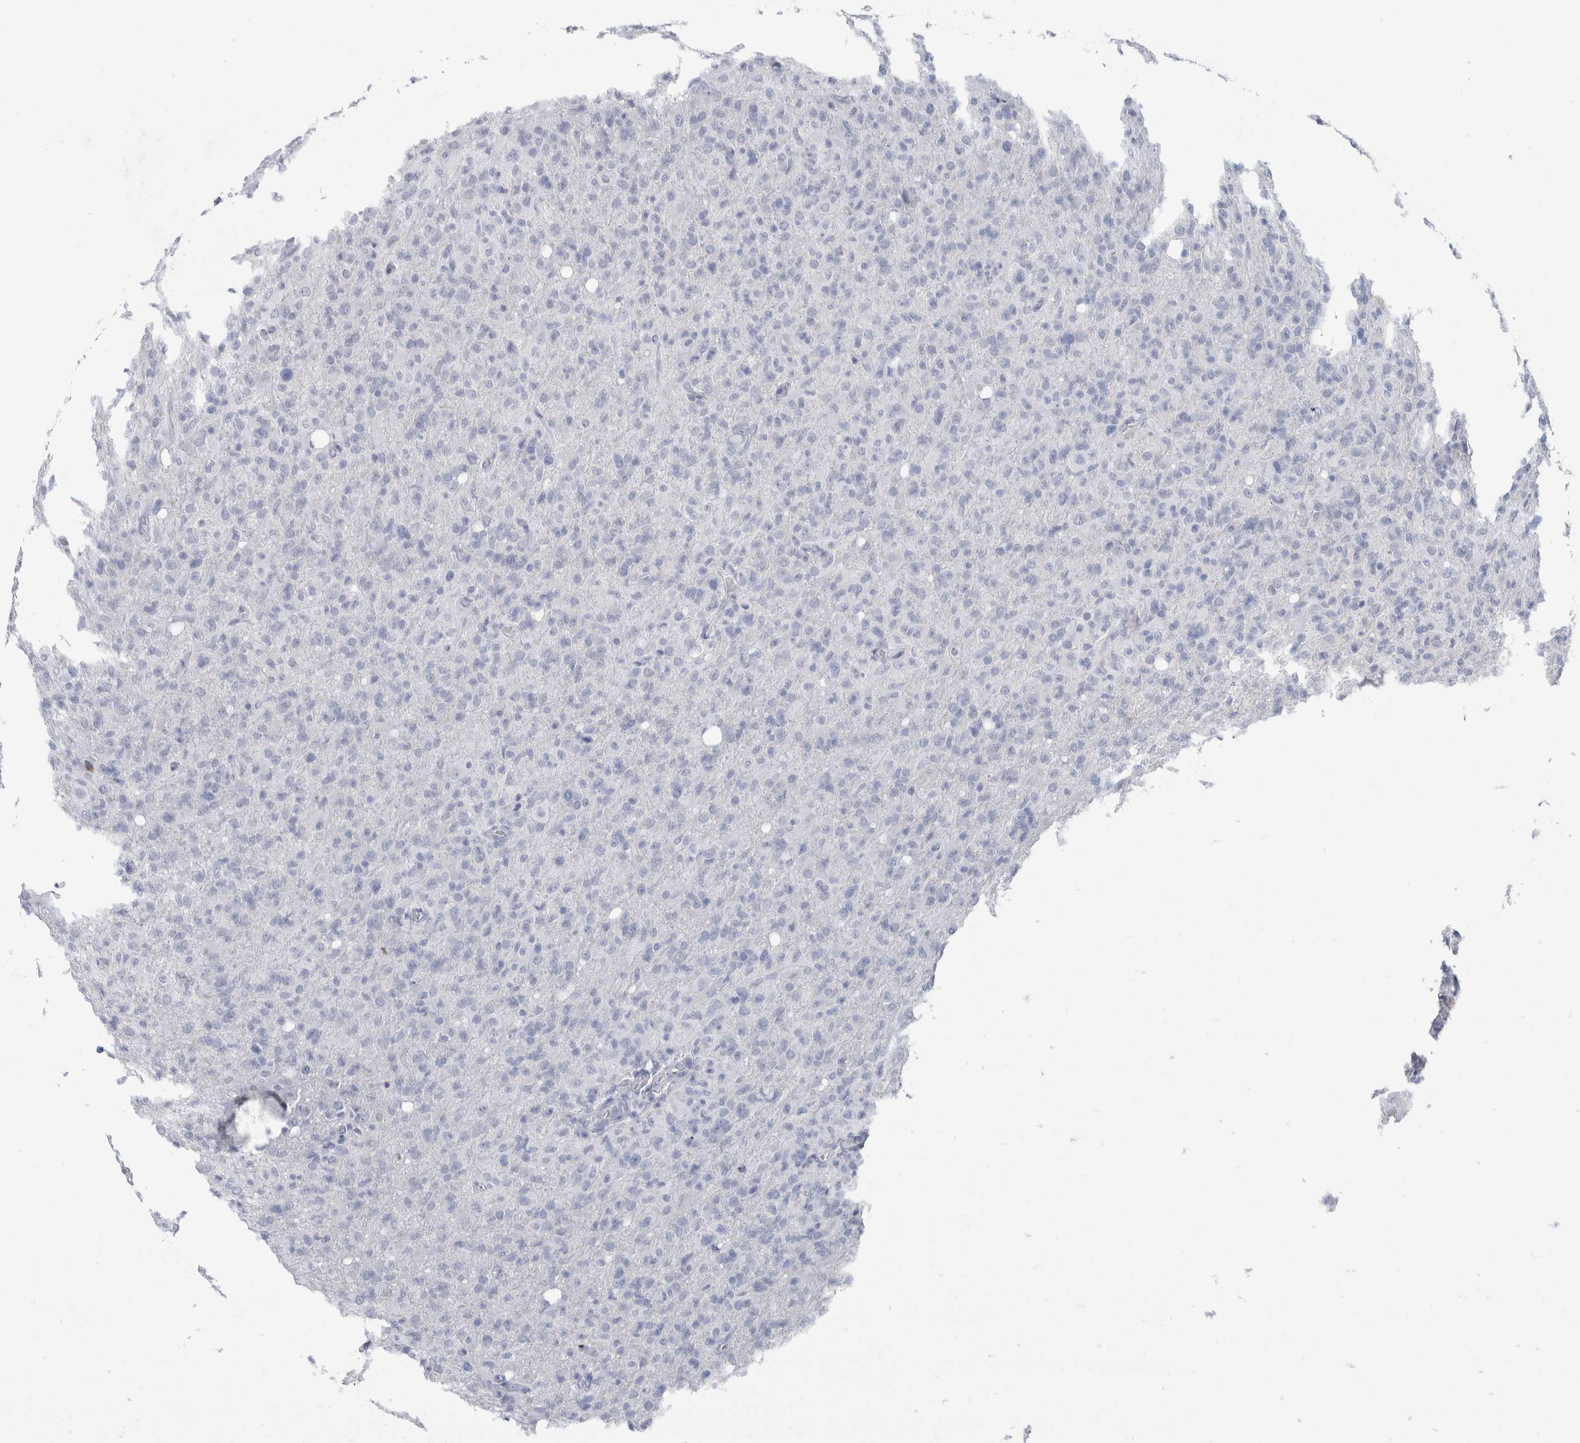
{"staining": {"intensity": "negative", "quantity": "none", "location": "none"}, "tissue": "glioma", "cell_type": "Tumor cells", "image_type": "cancer", "snomed": [{"axis": "morphology", "description": "Glioma, malignant, High grade"}, {"axis": "topography", "description": "Brain"}], "caption": "Immunohistochemical staining of human malignant high-grade glioma reveals no significant staining in tumor cells.", "gene": "IL6", "patient": {"sex": "female", "age": 57}}